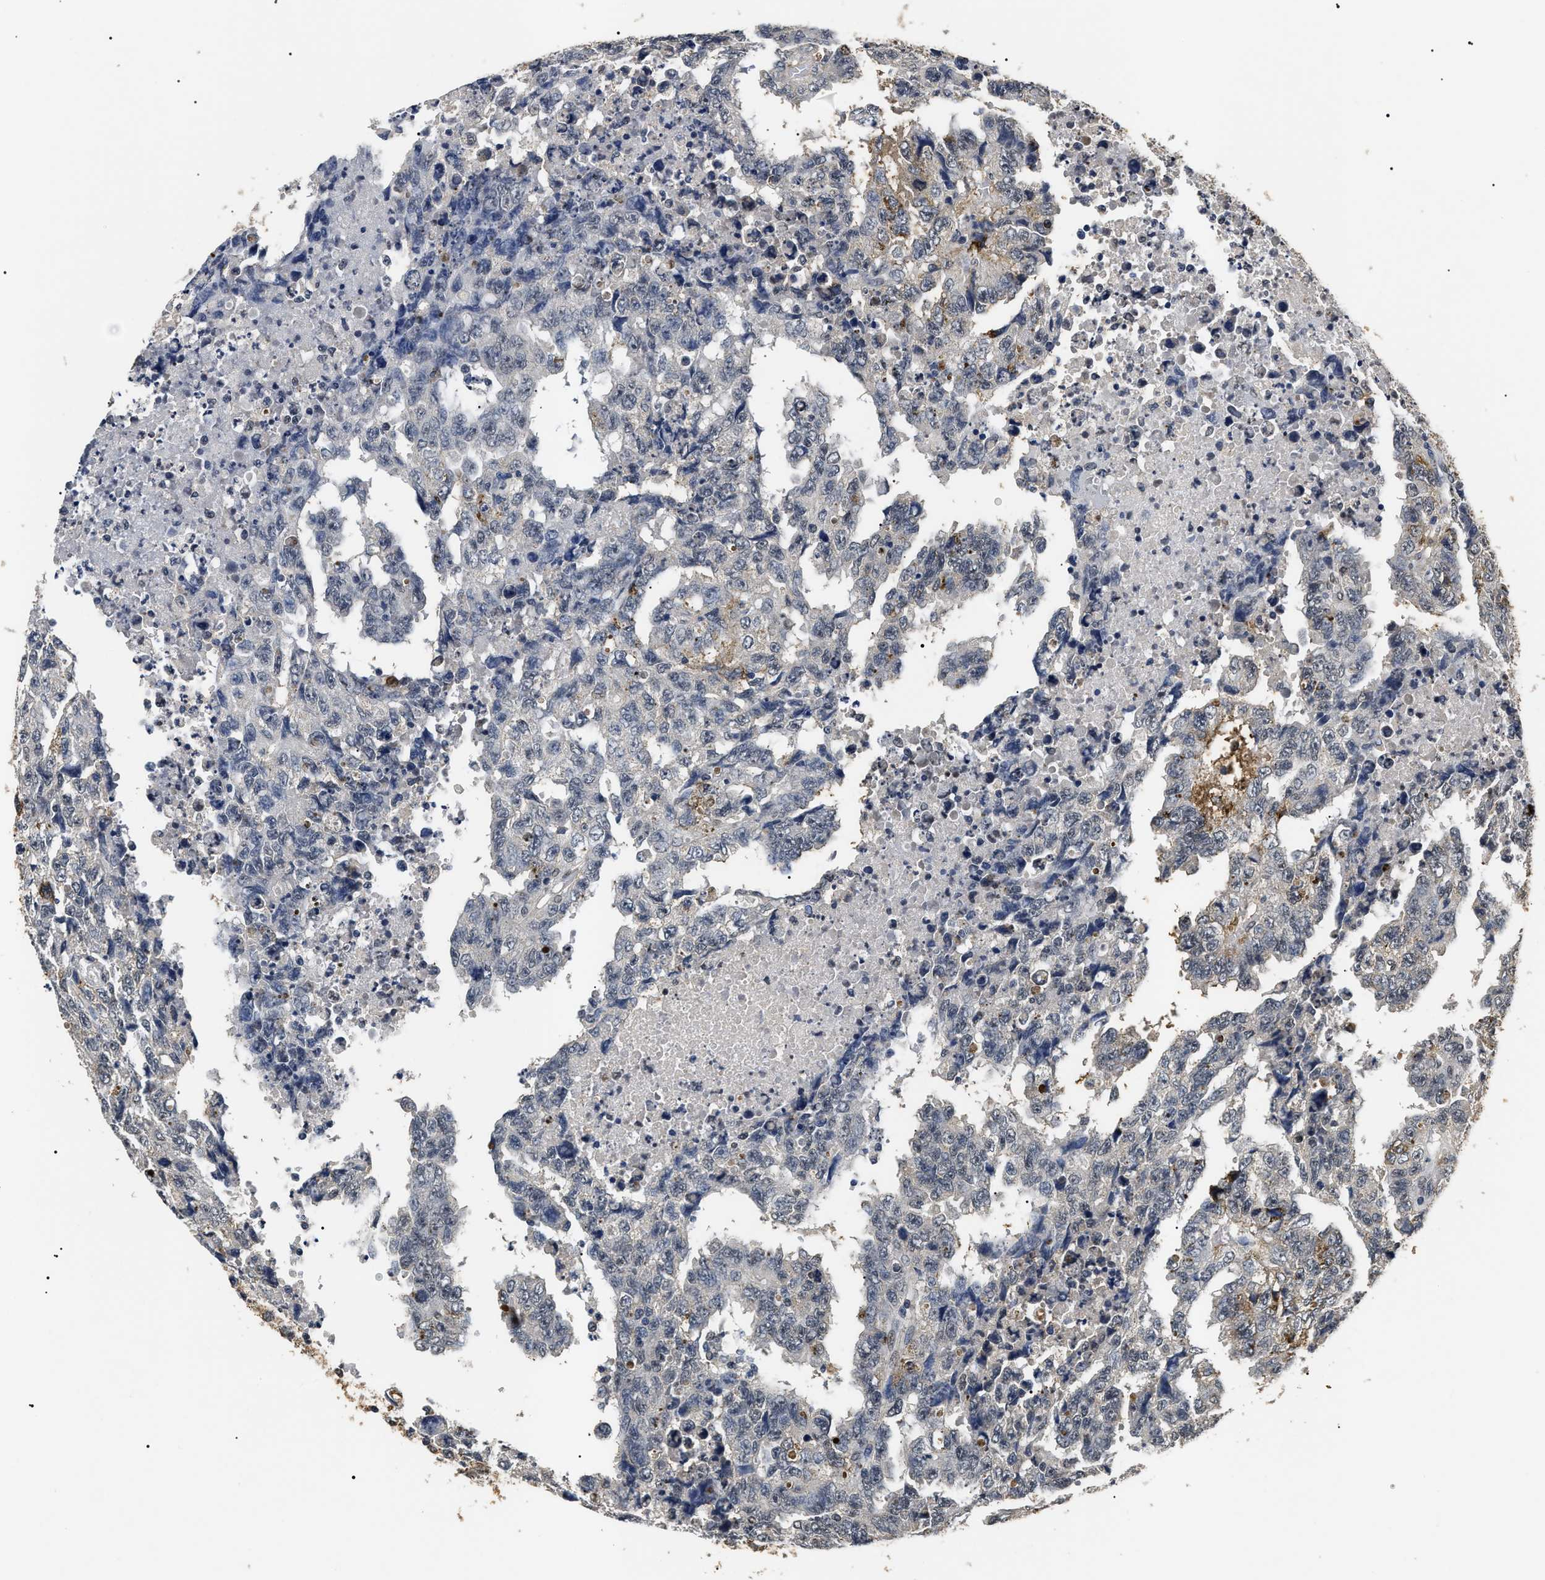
{"staining": {"intensity": "negative", "quantity": "none", "location": "none"}, "tissue": "testis cancer", "cell_type": "Tumor cells", "image_type": "cancer", "snomed": [{"axis": "morphology", "description": "Necrosis, NOS"}, {"axis": "morphology", "description": "Carcinoma, Embryonal, NOS"}, {"axis": "topography", "description": "Testis"}], "caption": "The histopathology image reveals no staining of tumor cells in testis cancer. (Brightfield microscopy of DAB IHC at high magnification).", "gene": "ANP32E", "patient": {"sex": "male", "age": 19}}